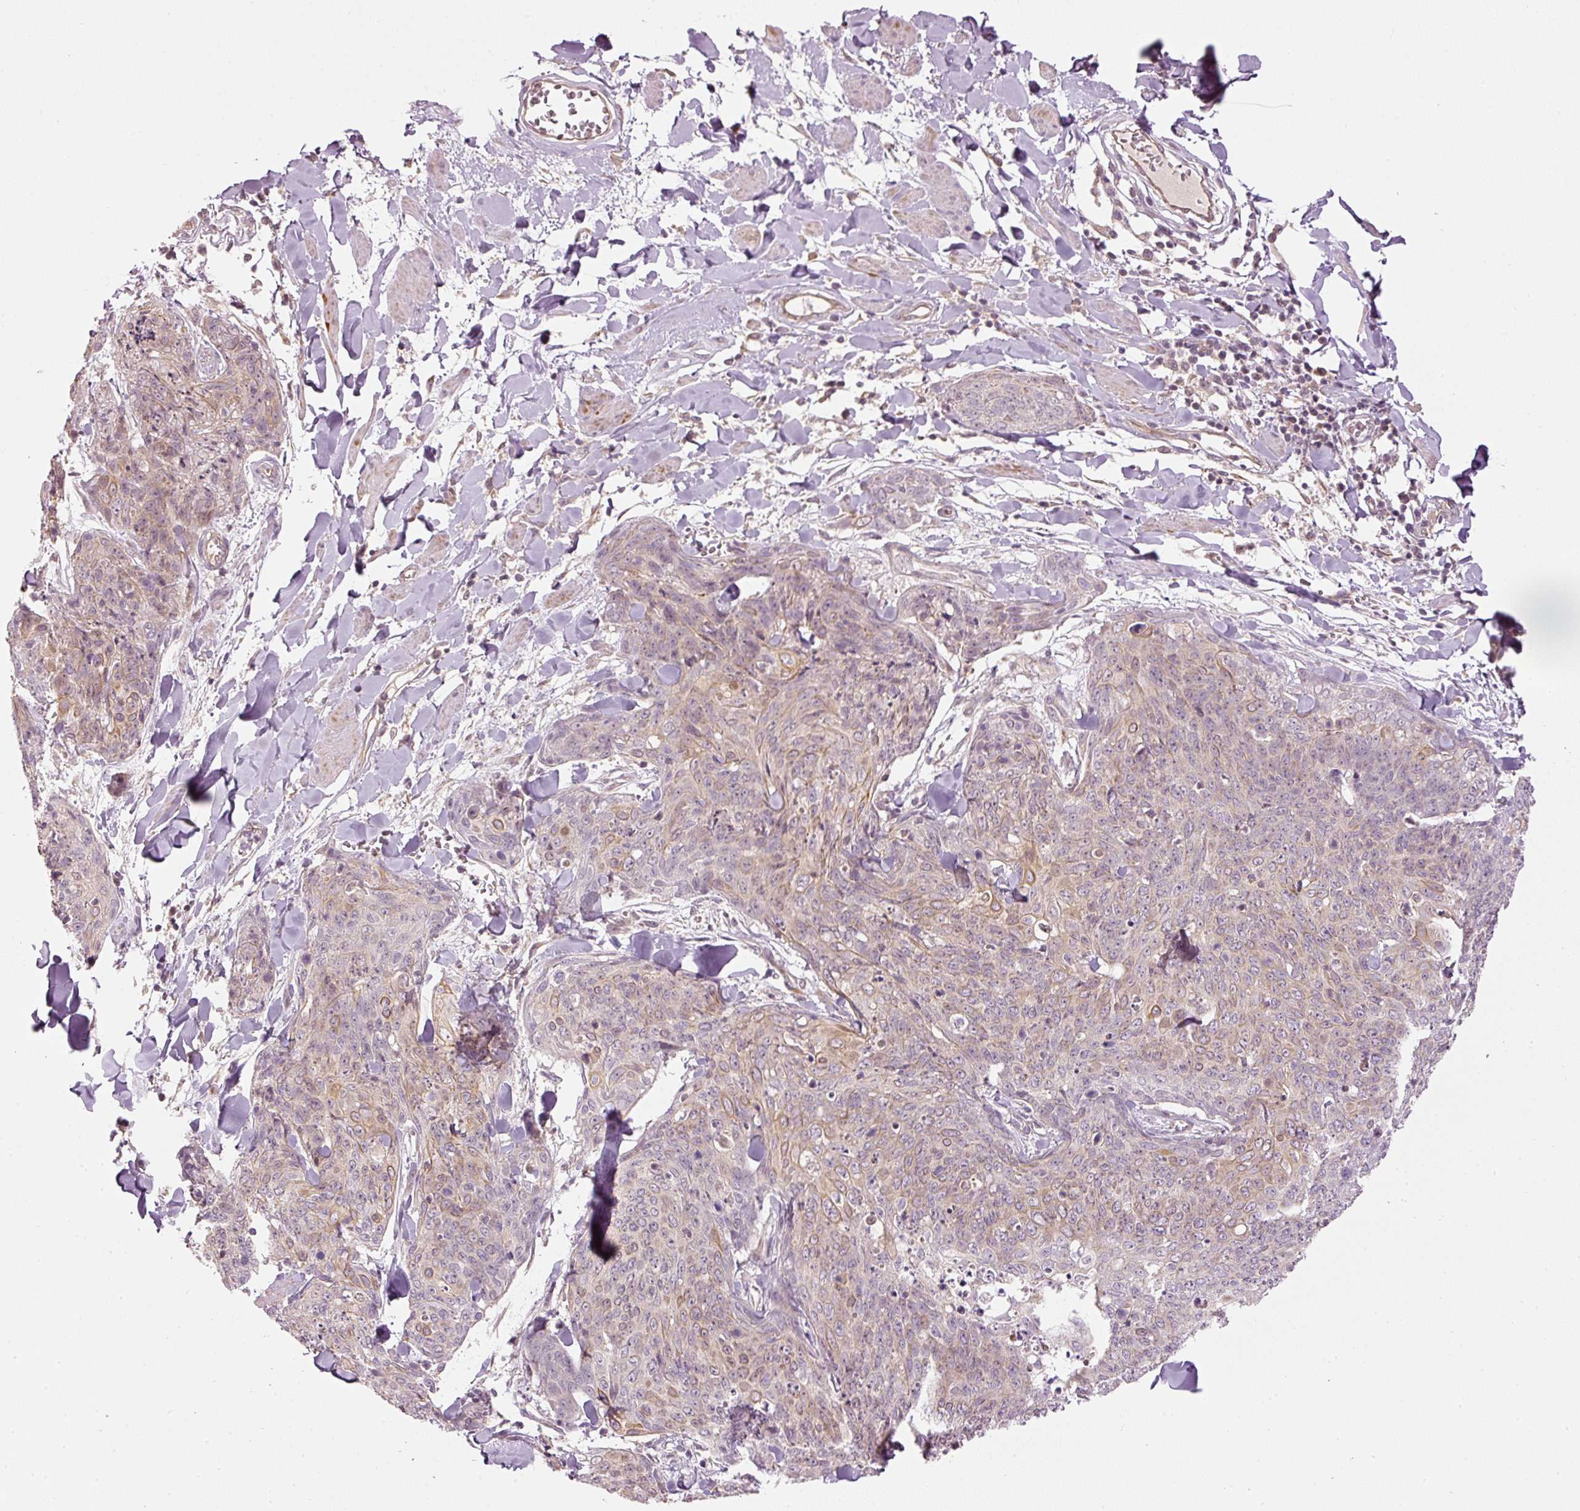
{"staining": {"intensity": "weak", "quantity": "25%-75%", "location": "cytoplasmic/membranous"}, "tissue": "skin cancer", "cell_type": "Tumor cells", "image_type": "cancer", "snomed": [{"axis": "morphology", "description": "Squamous cell carcinoma, NOS"}, {"axis": "topography", "description": "Skin"}, {"axis": "topography", "description": "Vulva"}], "caption": "This photomicrograph shows immunohistochemistry (IHC) staining of human squamous cell carcinoma (skin), with low weak cytoplasmic/membranous positivity in about 25%-75% of tumor cells.", "gene": "CDC20B", "patient": {"sex": "female", "age": 85}}